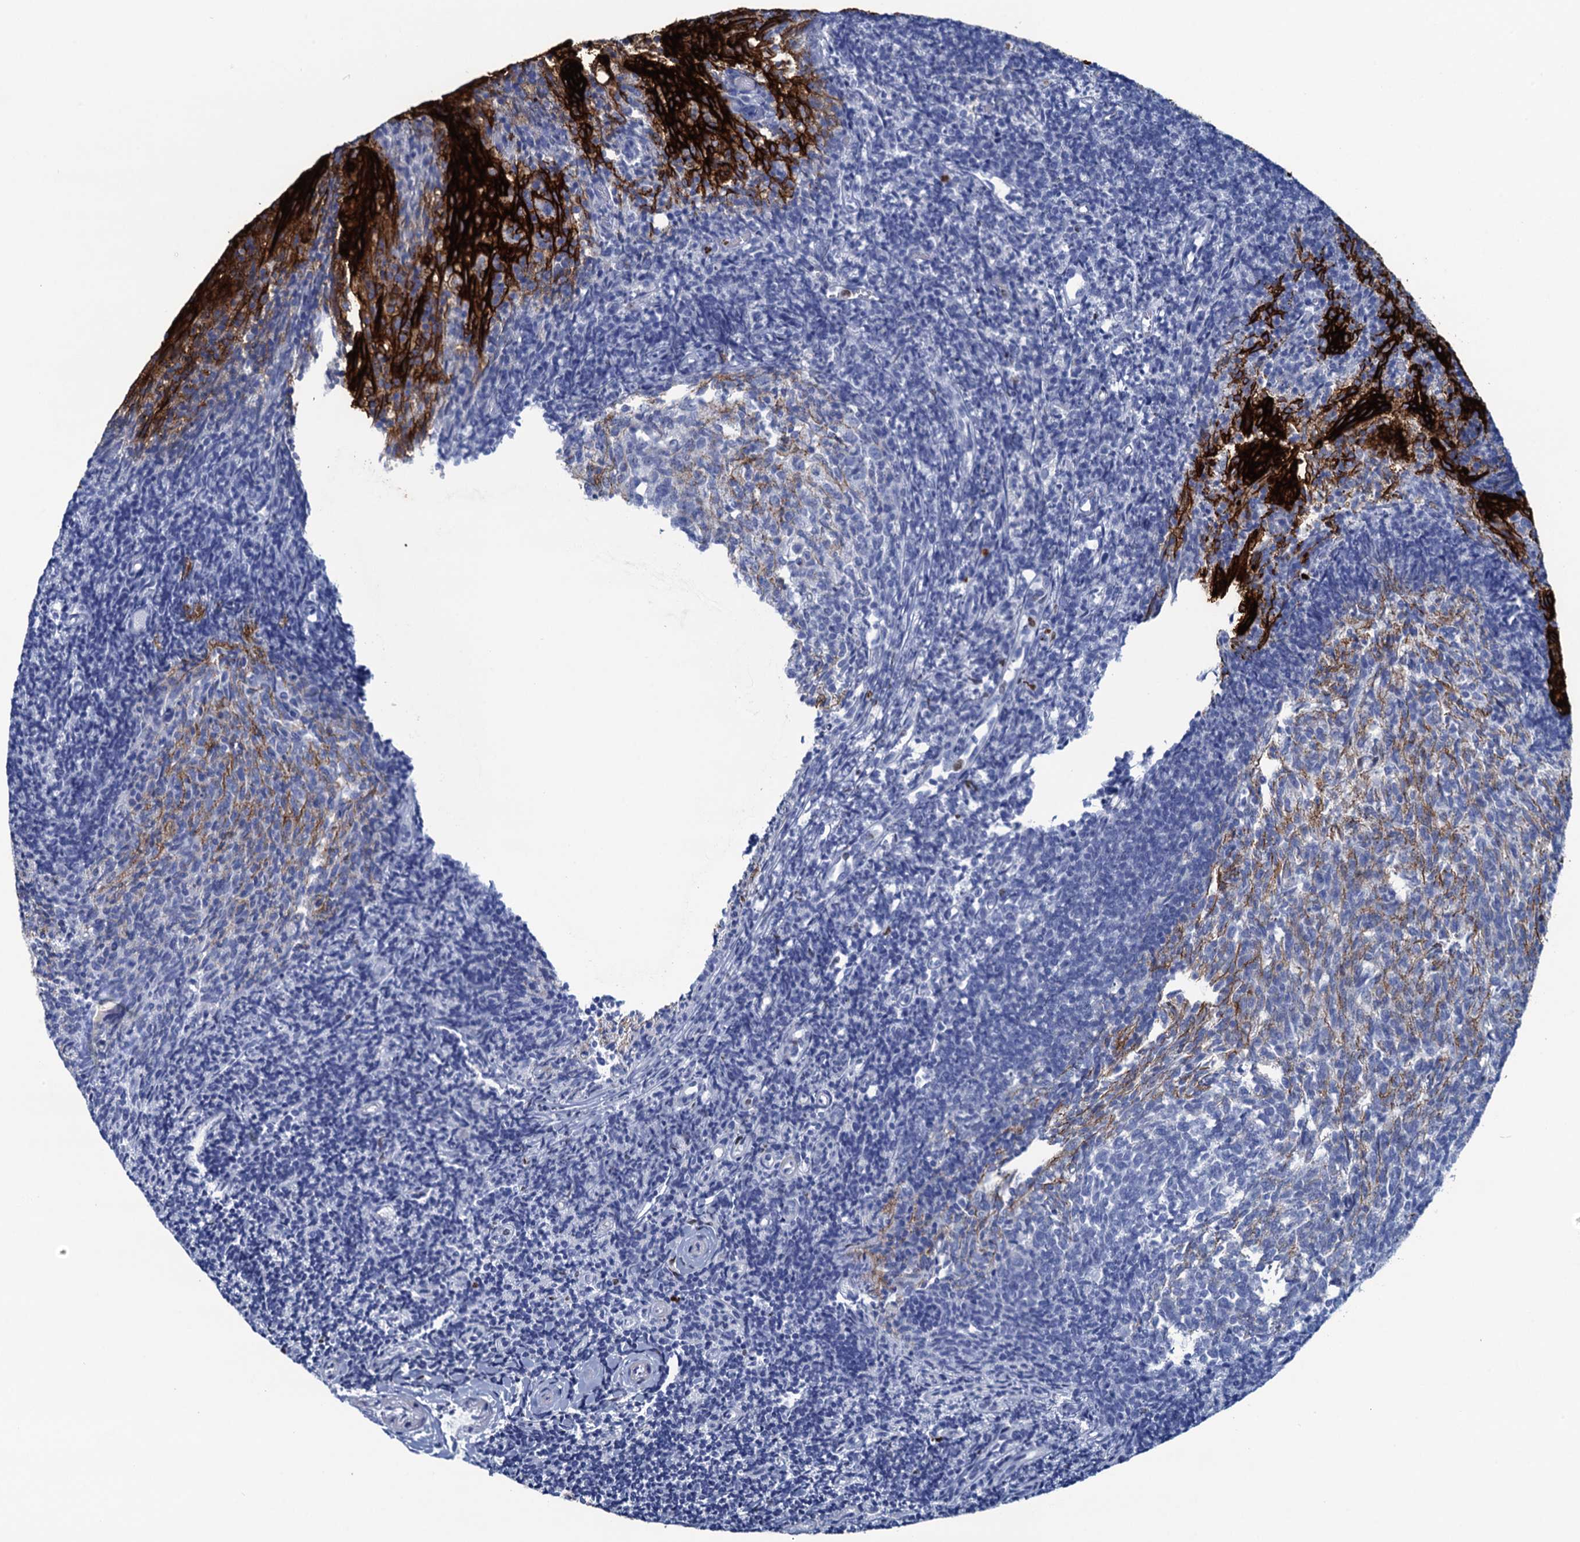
{"staining": {"intensity": "negative", "quantity": "none", "location": "none"}, "tissue": "tonsil", "cell_type": "Germinal center cells", "image_type": "normal", "snomed": [{"axis": "morphology", "description": "Normal tissue, NOS"}, {"axis": "topography", "description": "Tonsil"}], "caption": "Normal tonsil was stained to show a protein in brown. There is no significant positivity in germinal center cells. (Stains: DAB immunohistochemistry (IHC) with hematoxylin counter stain, Microscopy: brightfield microscopy at high magnification).", "gene": "RHCG", "patient": {"sex": "female", "age": 10}}